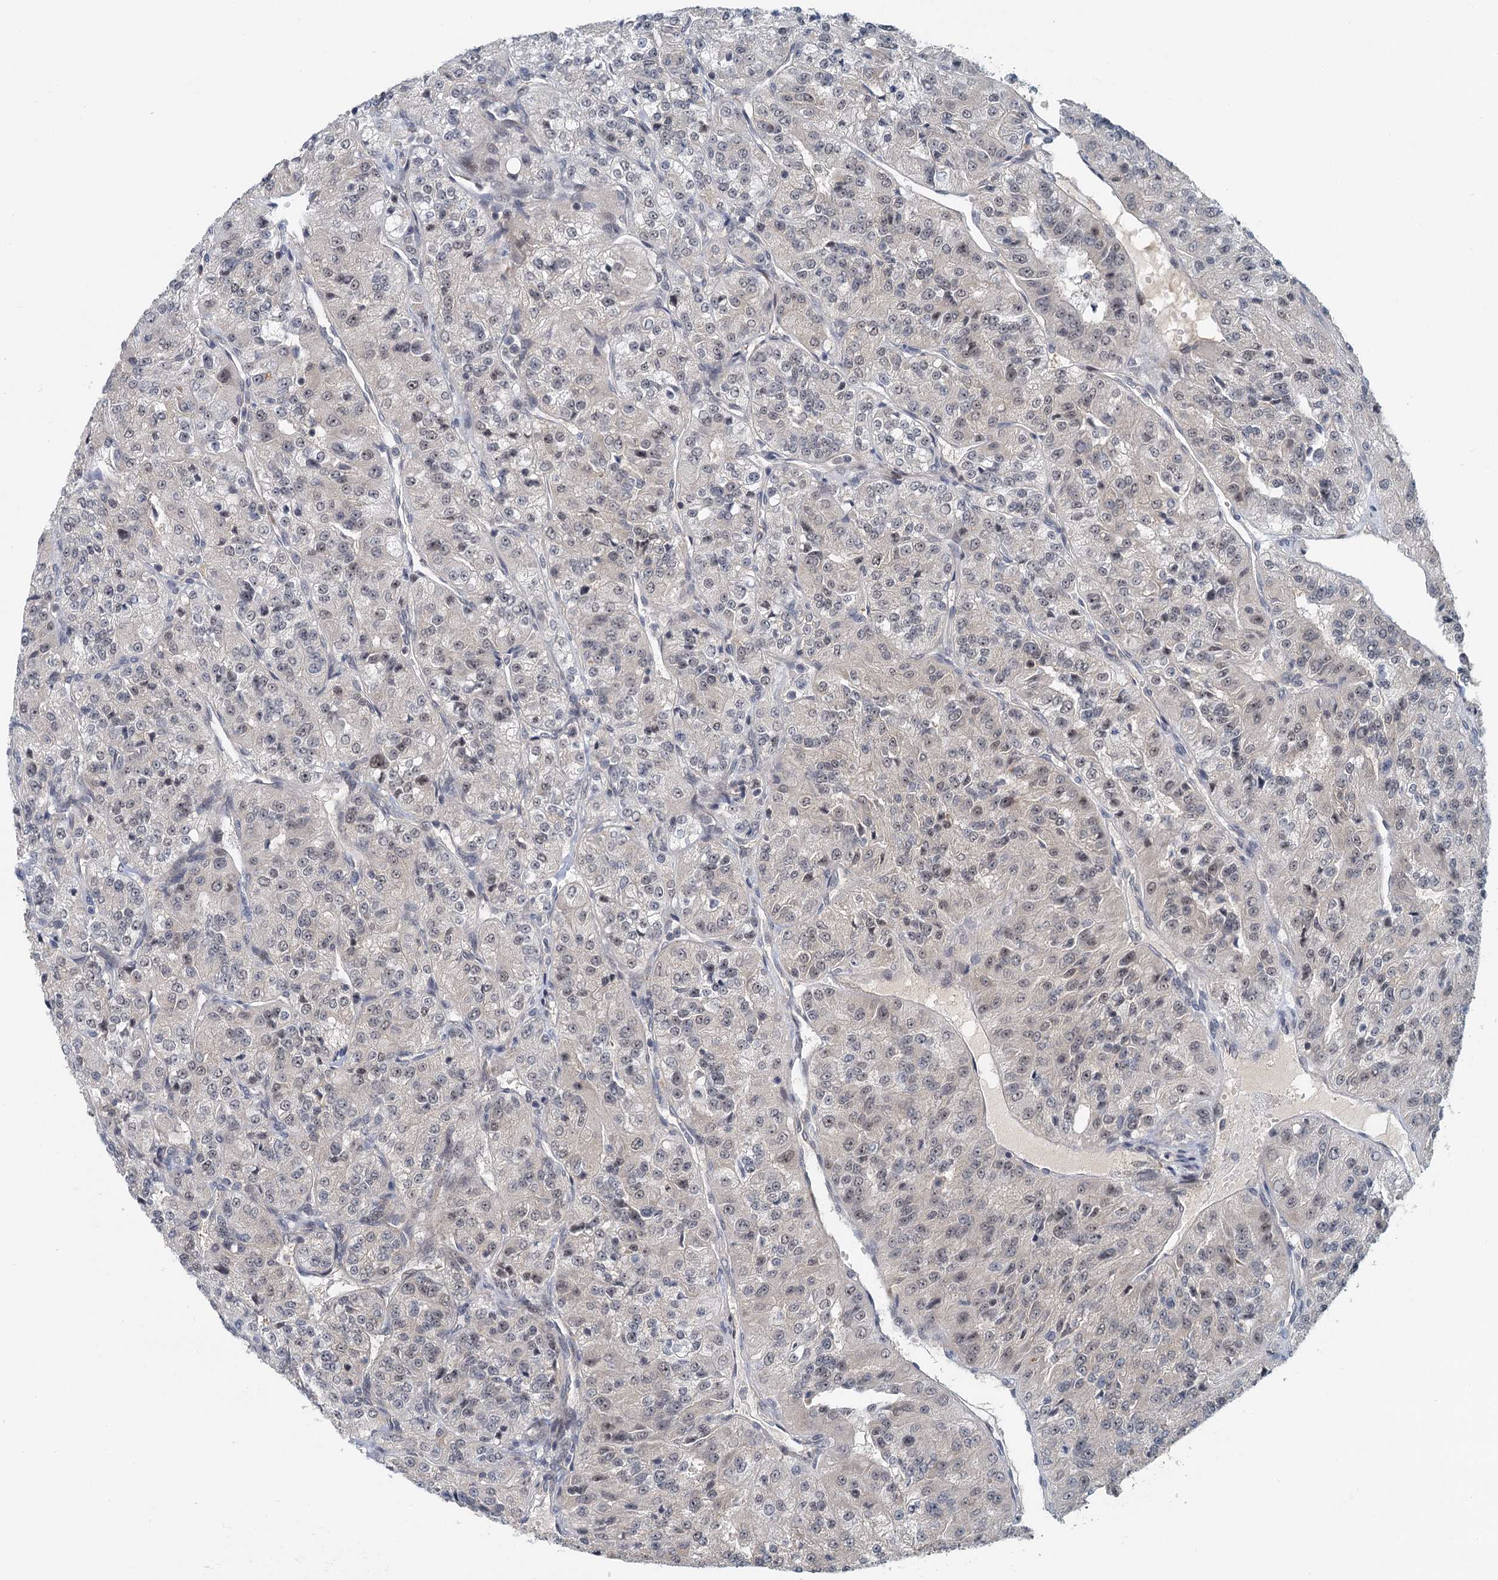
{"staining": {"intensity": "weak", "quantity": "<25%", "location": "nuclear"}, "tissue": "renal cancer", "cell_type": "Tumor cells", "image_type": "cancer", "snomed": [{"axis": "morphology", "description": "Adenocarcinoma, NOS"}, {"axis": "topography", "description": "Kidney"}], "caption": "Tumor cells are negative for protein expression in human adenocarcinoma (renal).", "gene": "TAS2R42", "patient": {"sex": "female", "age": 63}}